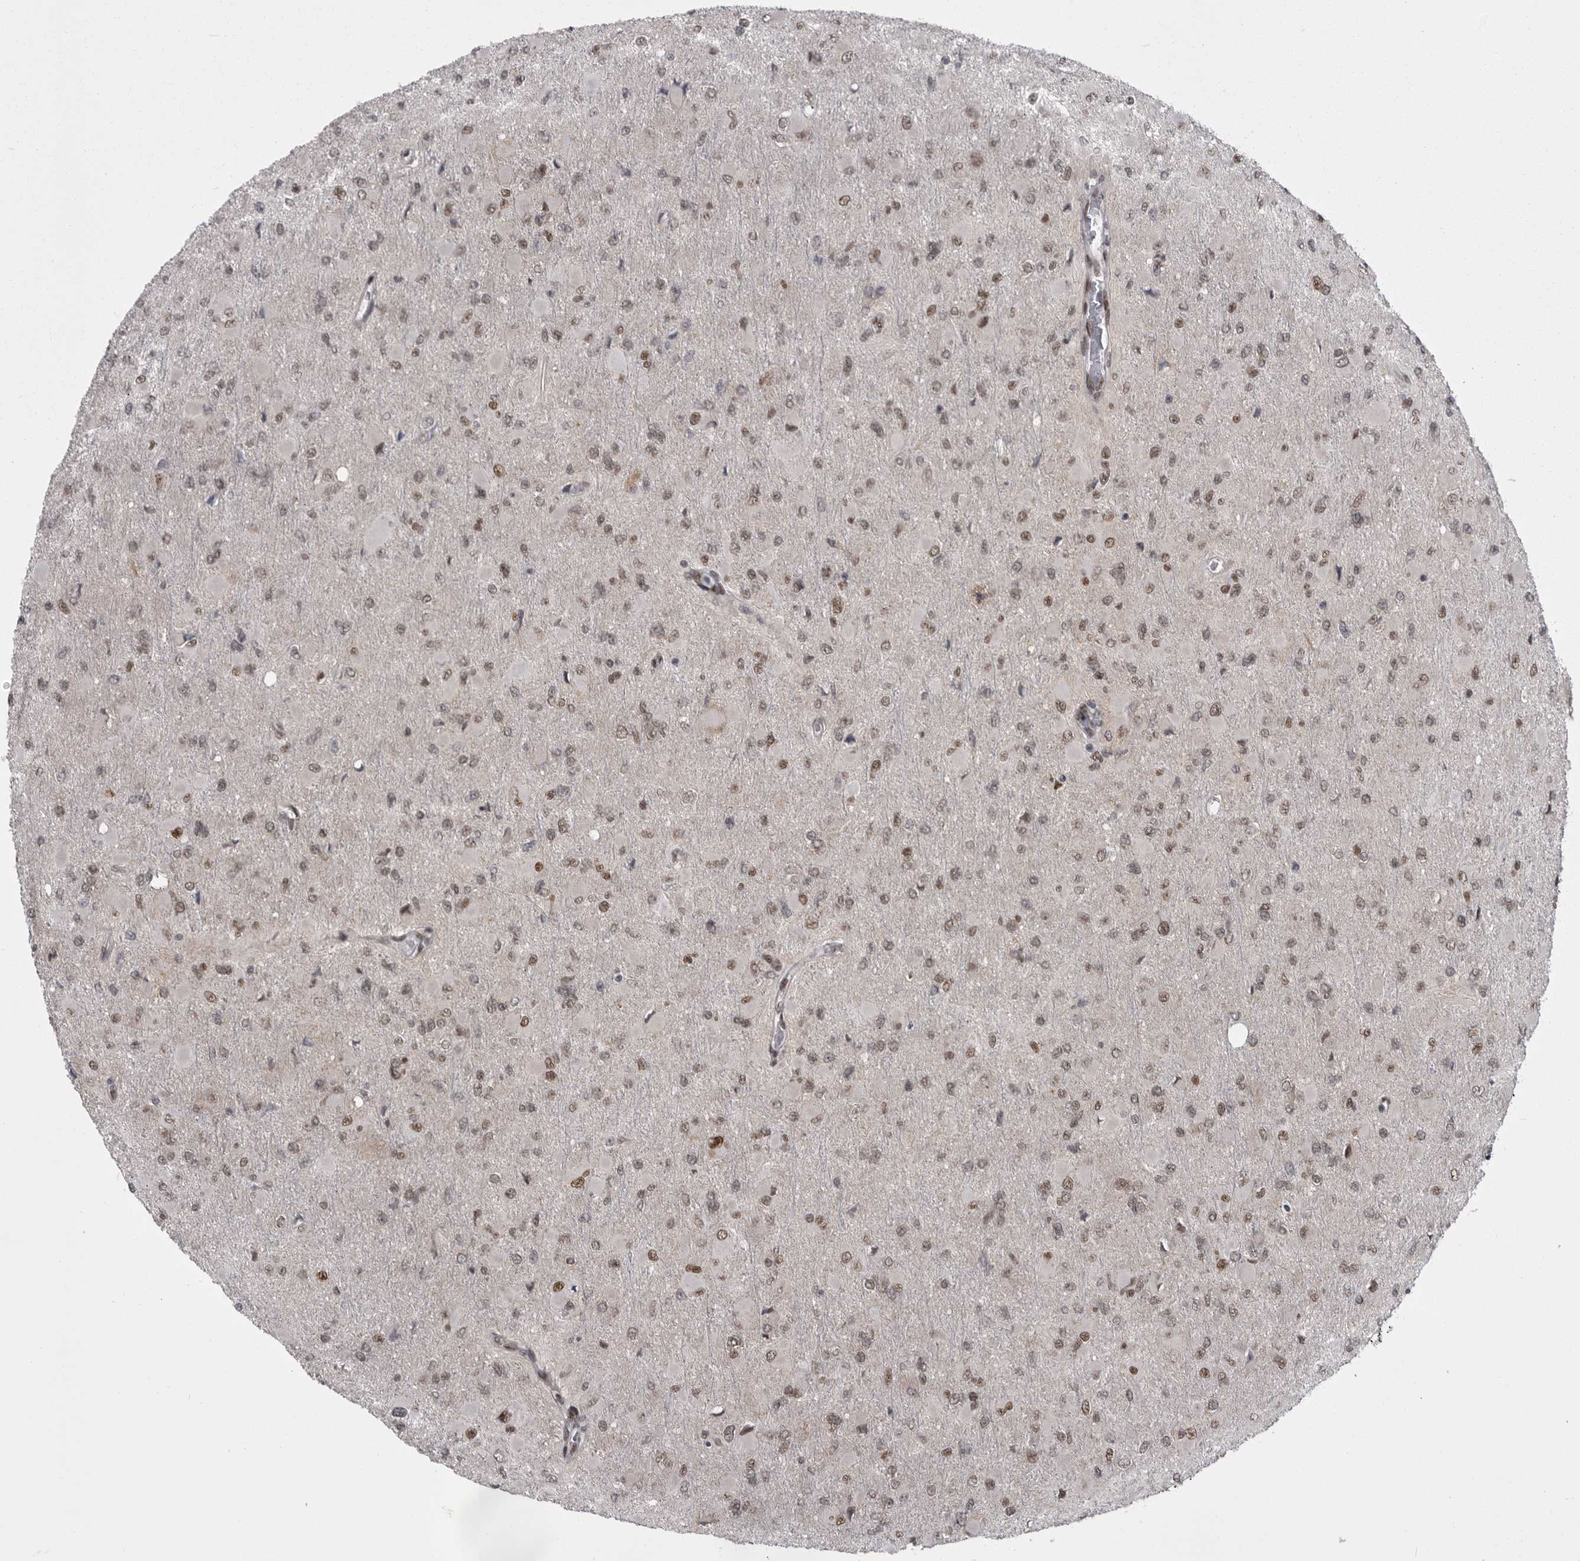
{"staining": {"intensity": "moderate", "quantity": "25%-75%", "location": "nuclear"}, "tissue": "glioma", "cell_type": "Tumor cells", "image_type": "cancer", "snomed": [{"axis": "morphology", "description": "Glioma, malignant, High grade"}, {"axis": "topography", "description": "Cerebral cortex"}], "caption": "Immunohistochemical staining of high-grade glioma (malignant) demonstrates medium levels of moderate nuclear protein positivity in approximately 25%-75% of tumor cells. (brown staining indicates protein expression, while blue staining denotes nuclei).", "gene": "MEPCE", "patient": {"sex": "female", "age": 36}}